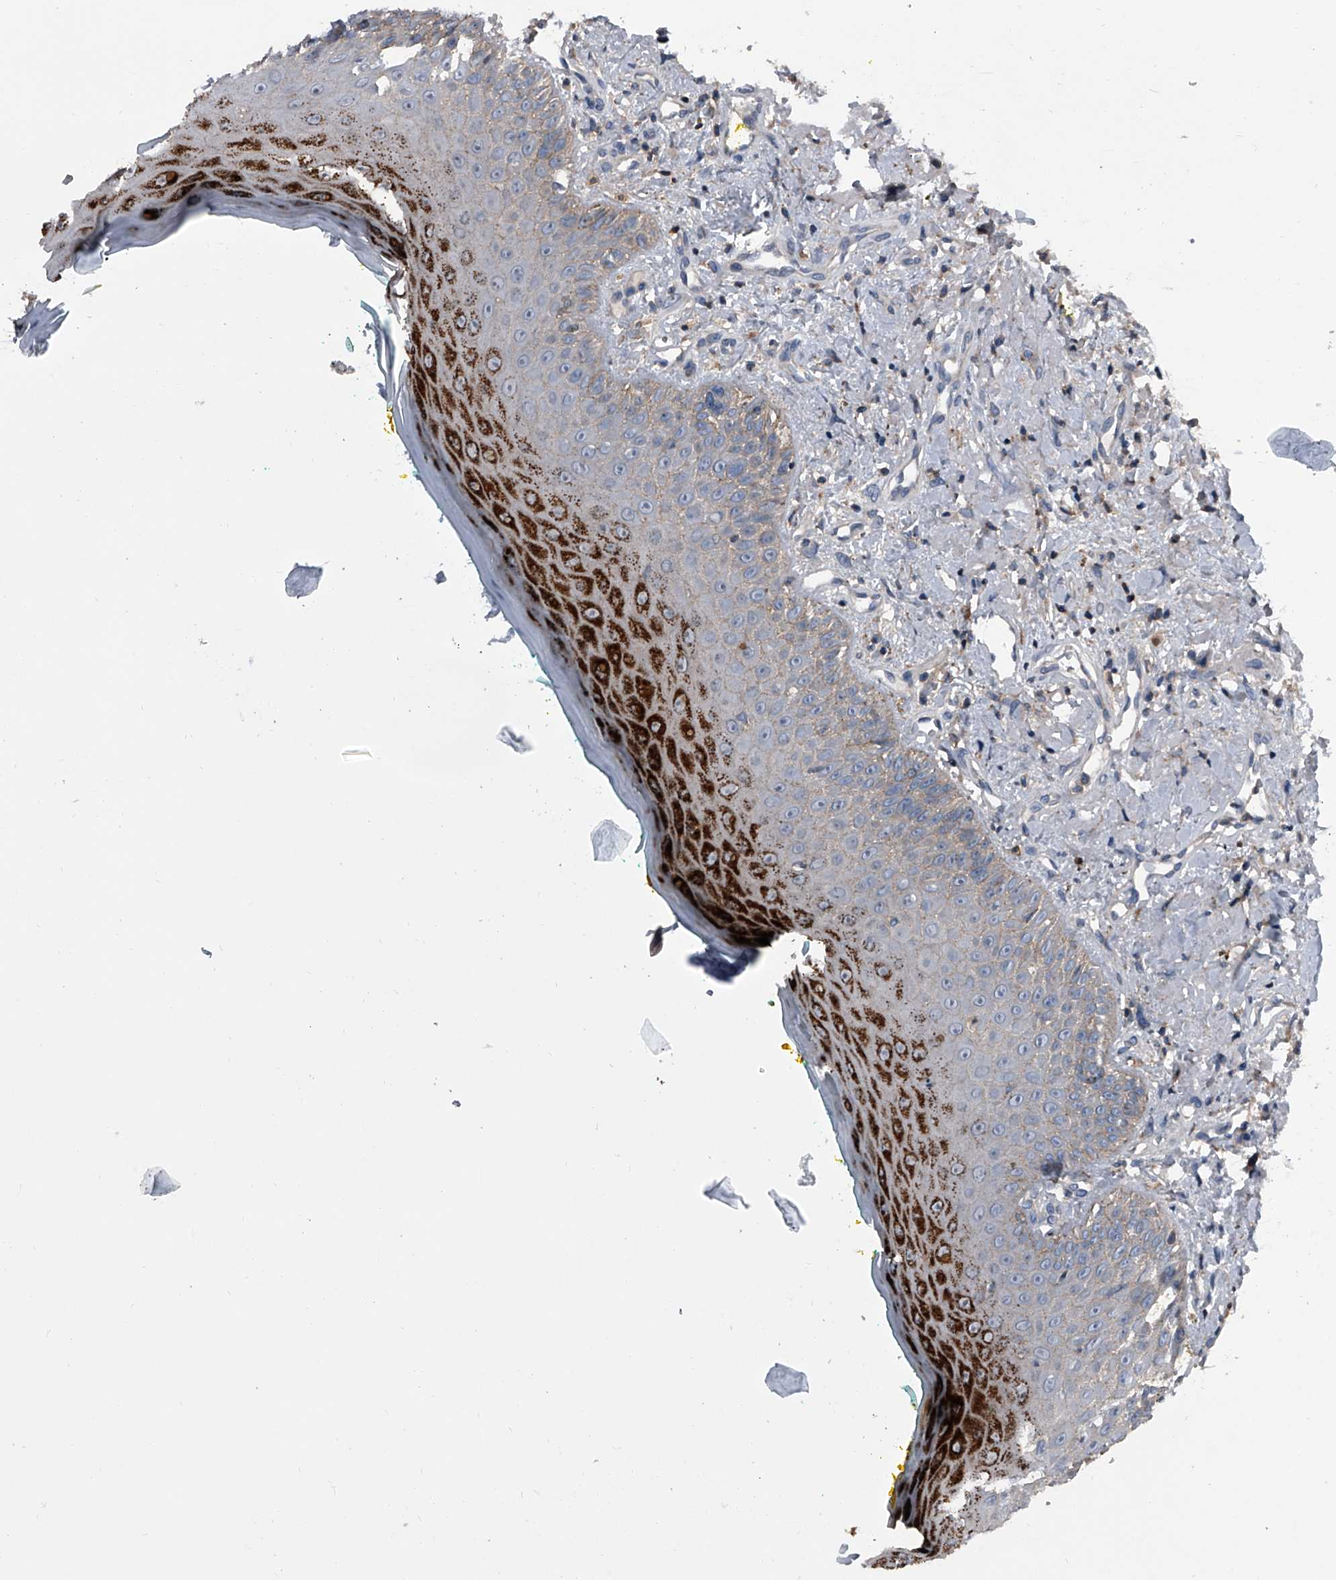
{"staining": {"intensity": "strong", "quantity": "<25%", "location": "cytoplasmic/membranous"}, "tissue": "oral mucosa", "cell_type": "Squamous epithelial cells", "image_type": "normal", "snomed": [{"axis": "morphology", "description": "Normal tissue, NOS"}, {"axis": "topography", "description": "Oral tissue"}], "caption": "Squamous epithelial cells demonstrate medium levels of strong cytoplasmic/membranous staining in about <25% of cells in unremarkable oral mucosa. (DAB = brown stain, brightfield microscopy at high magnification).", "gene": "PIP5K1A", "patient": {"sex": "female", "age": 70}}